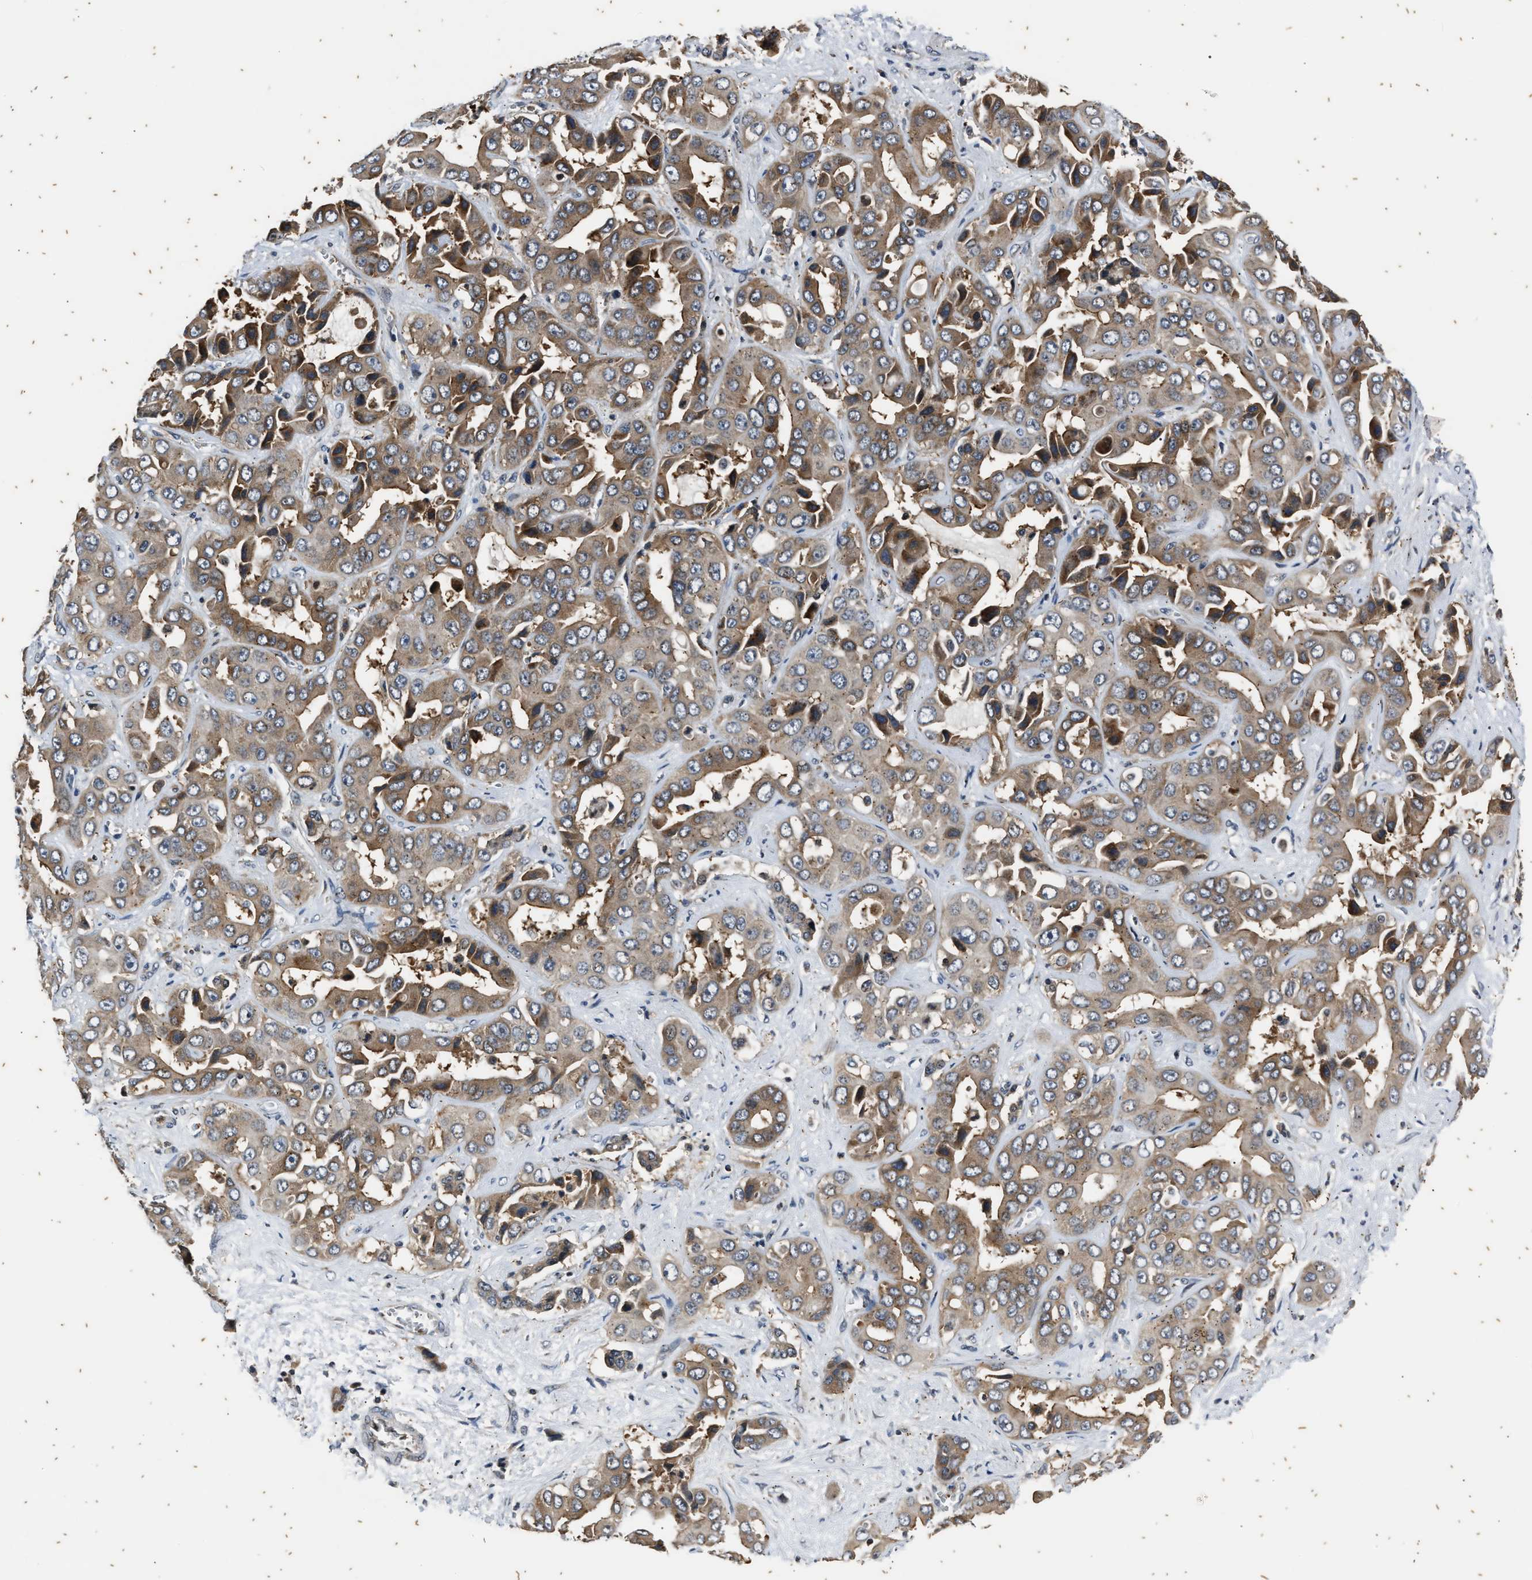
{"staining": {"intensity": "moderate", "quantity": ">75%", "location": "cytoplasmic/membranous"}, "tissue": "liver cancer", "cell_type": "Tumor cells", "image_type": "cancer", "snomed": [{"axis": "morphology", "description": "Cholangiocarcinoma"}, {"axis": "topography", "description": "Liver"}], "caption": "Protein staining of liver cancer tissue reveals moderate cytoplasmic/membranous positivity in approximately >75% of tumor cells. (brown staining indicates protein expression, while blue staining denotes nuclei).", "gene": "PTPN7", "patient": {"sex": "female", "age": 52}}